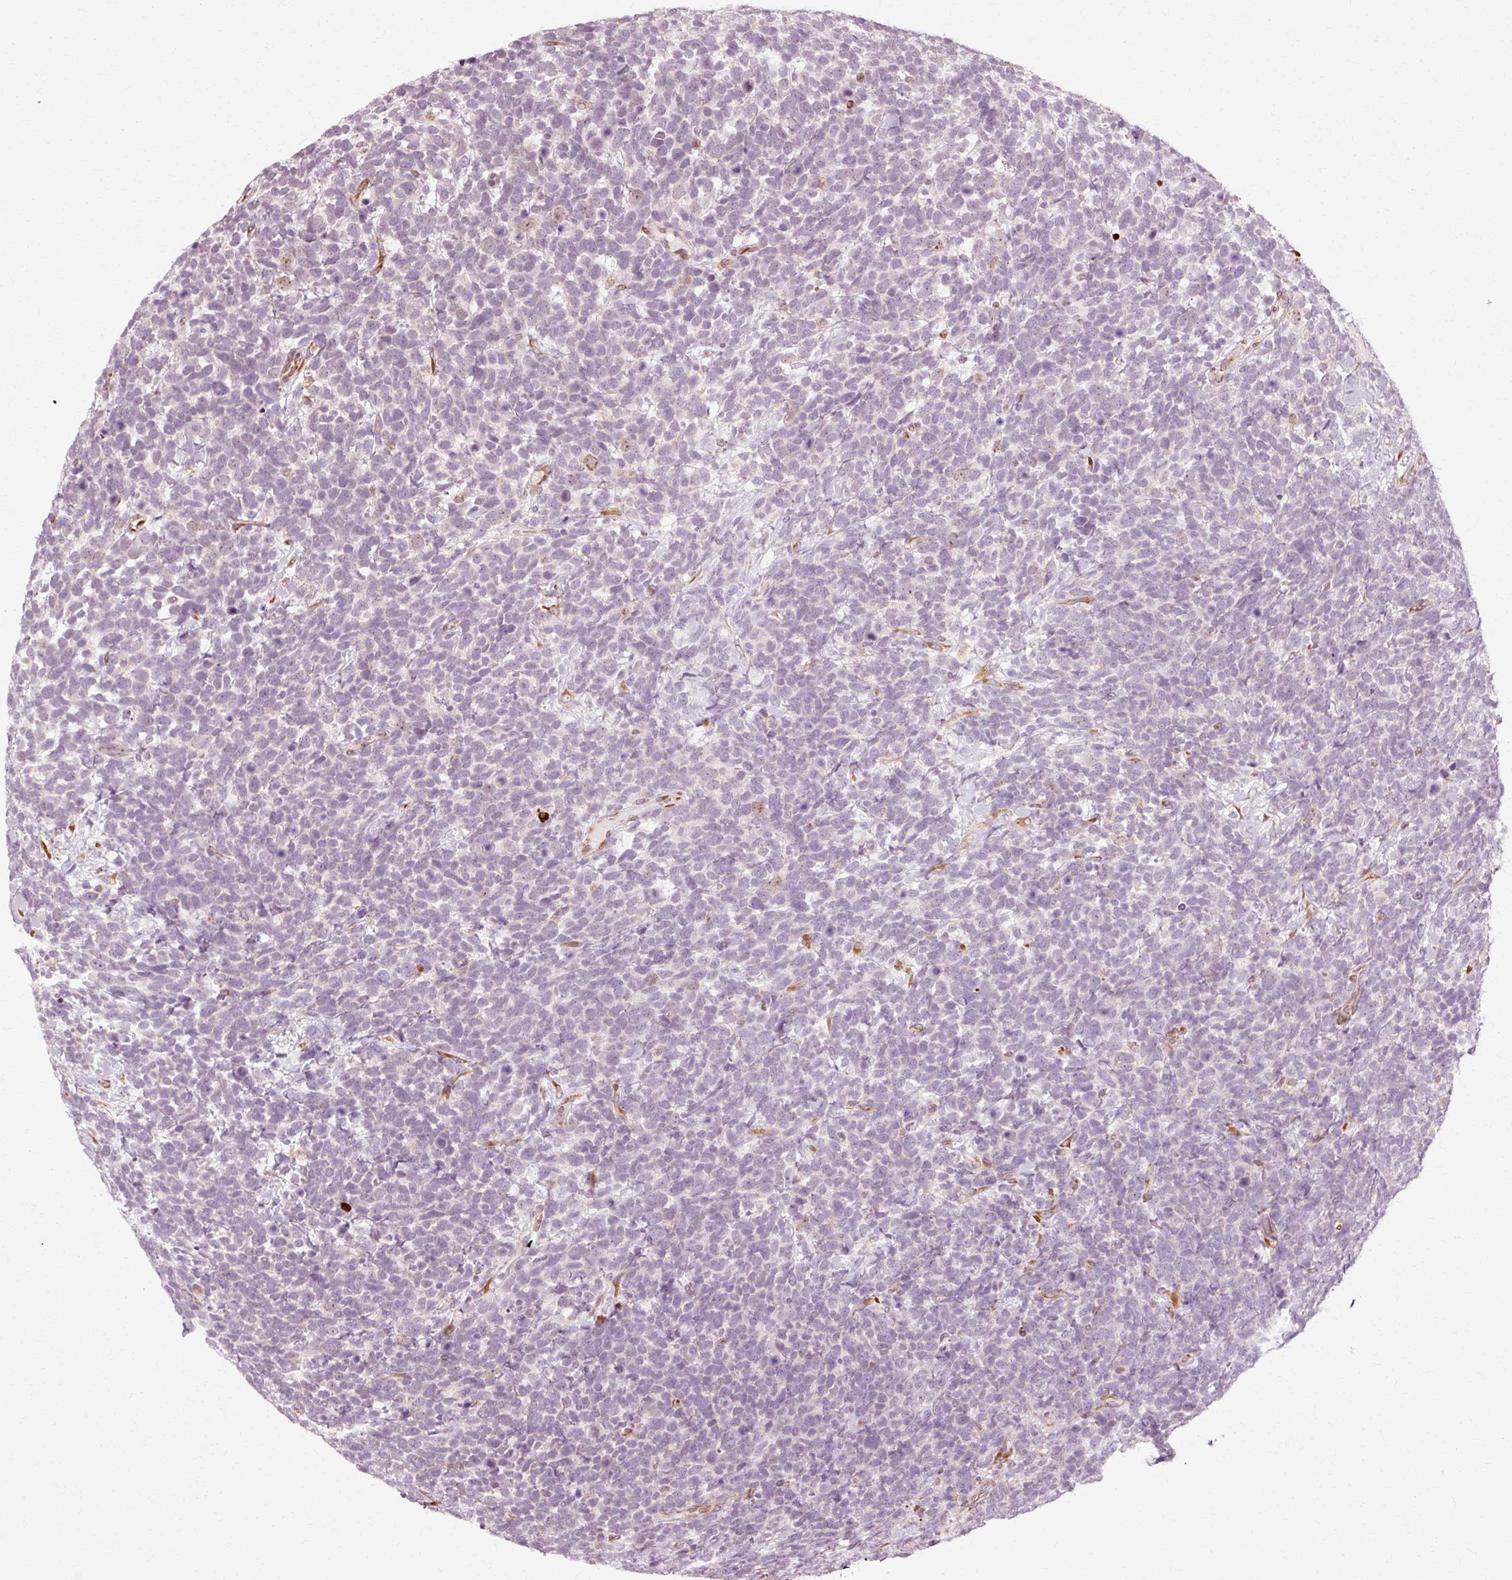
{"staining": {"intensity": "negative", "quantity": "none", "location": "none"}, "tissue": "urothelial cancer", "cell_type": "Tumor cells", "image_type": "cancer", "snomed": [{"axis": "morphology", "description": "Urothelial carcinoma, High grade"}, {"axis": "topography", "description": "Urinary bladder"}], "caption": "IHC of human urothelial carcinoma (high-grade) exhibits no positivity in tumor cells.", "gene": "RGPD5", "patient": {"sex": "female", "age": 82}}